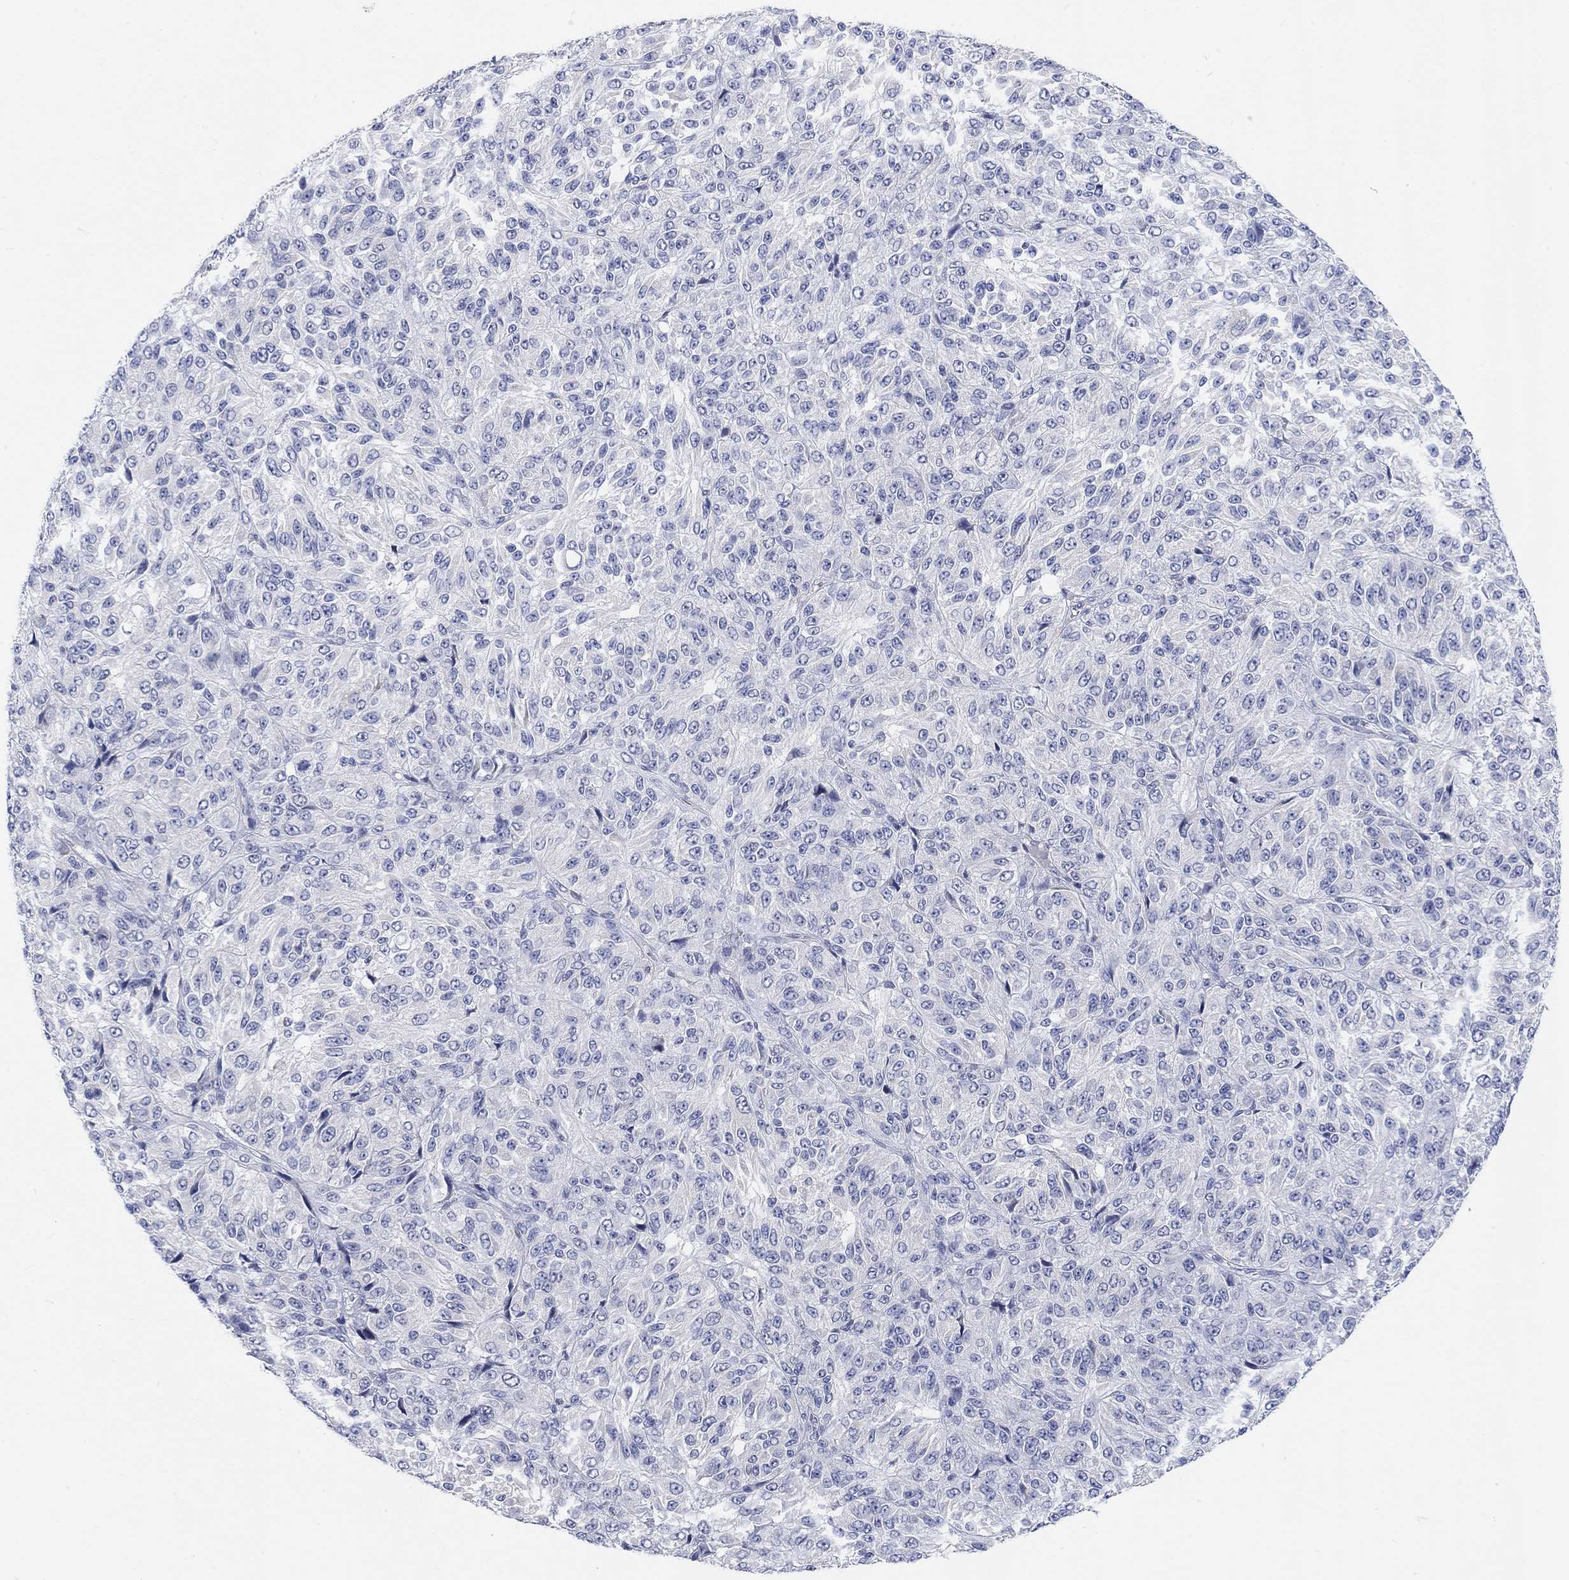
{"staining": {"intensity": "negative", "quantity": "none", "location": "none"}, "tissue": "melanoma", "cell_type": "Tumor cells", "image_type": "cancer", "snomed": [{"axis": "morphology", "description": "Malignant melanoma, Metastatic site"}, {"axis": "topography", "description": "Brain"}], "caption": "IHC of human melanoma exhibits no staining in tumor cells.", "gene": "ATP6V1E2", "patient": {"sex": "female", "age": 56}}